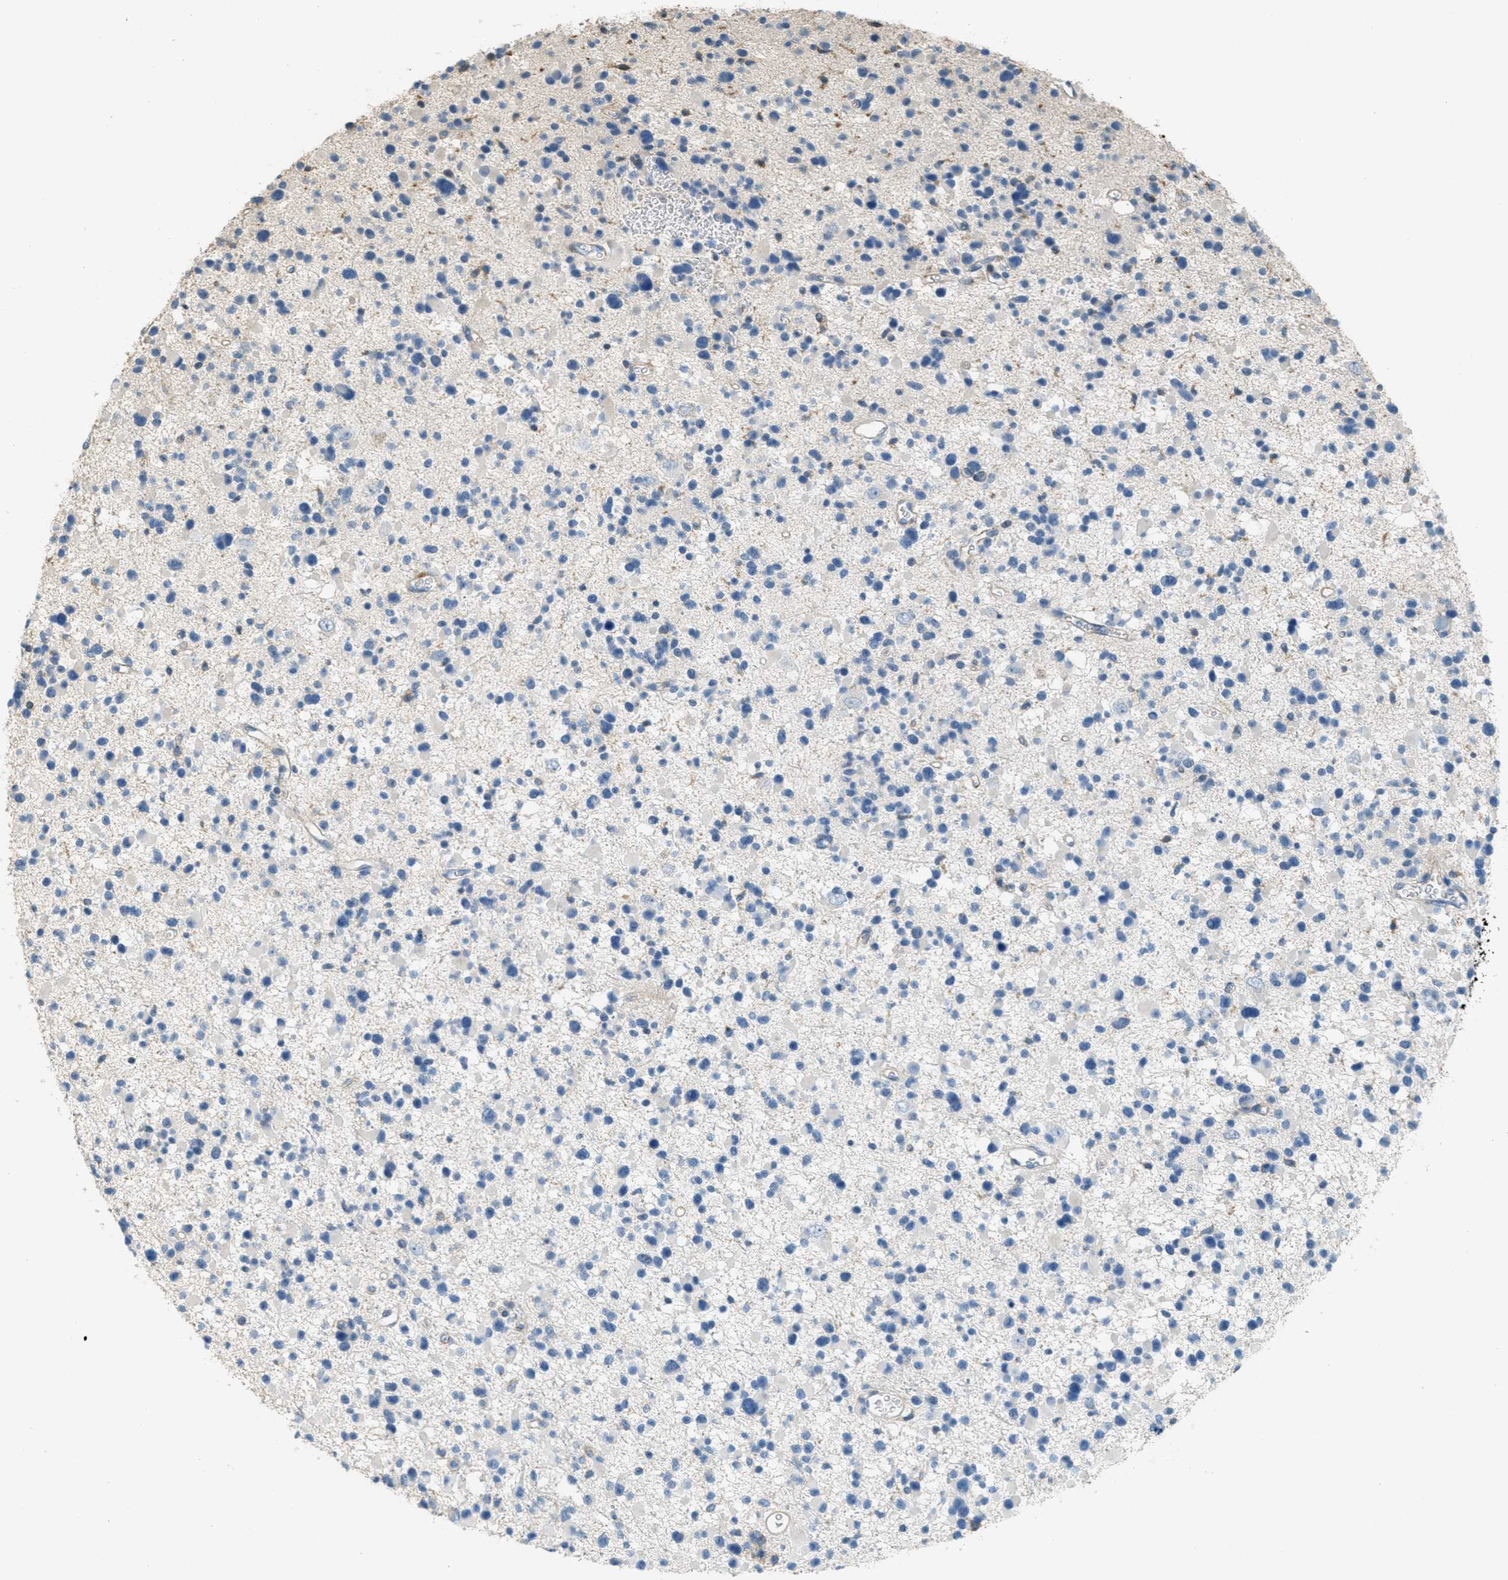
{"staining": {"intensity": "negative", "quantity": "none", "location": "none"}, "tissue": "glioma", "cell_type": "Tumor cells", "image_type": "cancer", "snomed": [{"axis": "morphology", "description": "Glioma, malignant, Low grade"}, {"axis": "topography", "description": "Brain"}], "caption": "Human glioma stained for a protein using immunohistochemistry shows no staining in tumor cells.", "gene": "ADCY5", "patient": {"sex": "female", "age": 22}}